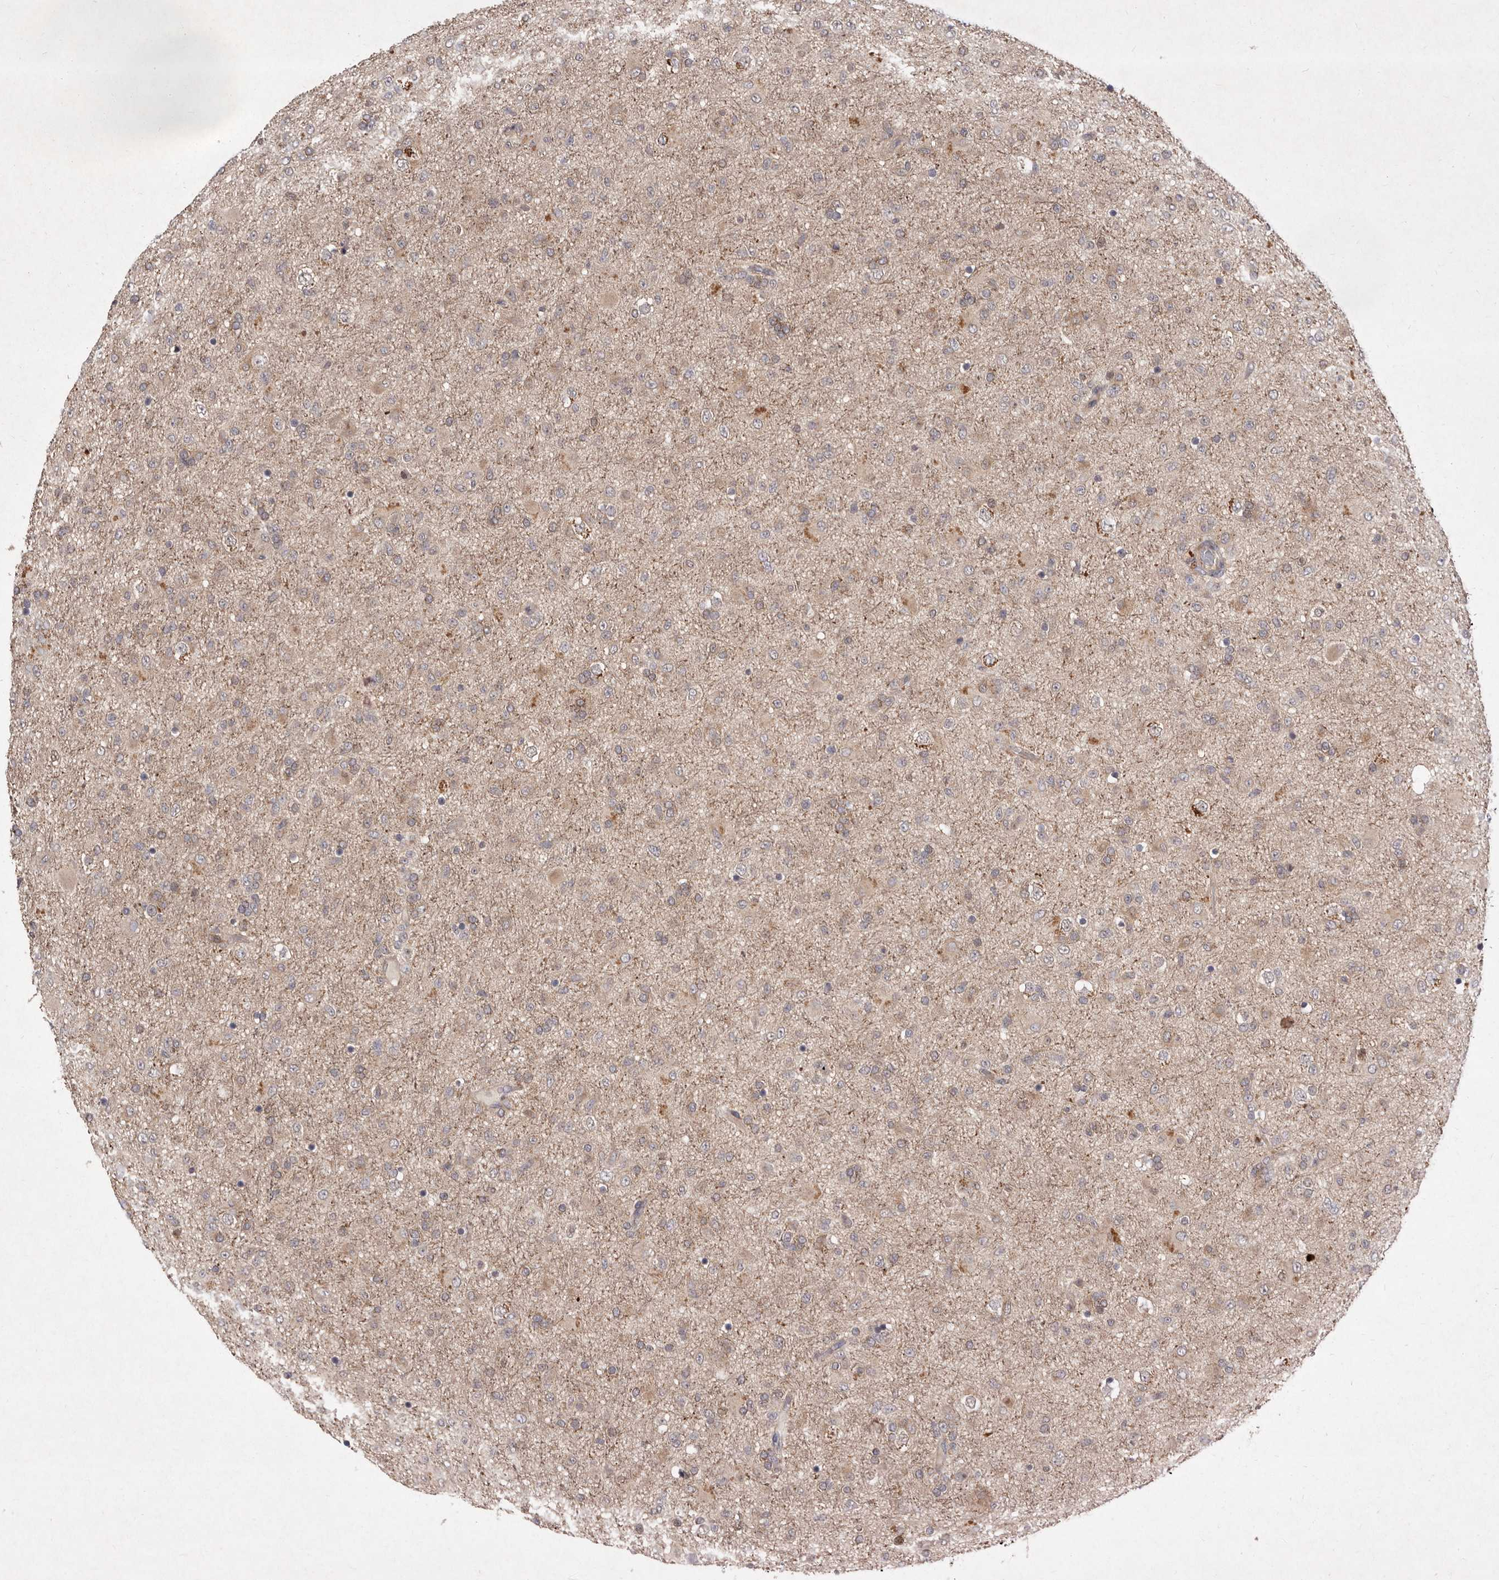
{"staining": {"intensity": "weak", "quantity": ">75%", "location": "cytoplasmic/membranous"}, "tissue": "glioma", "cell_type": "Tumor cells", "image_type": "cancer", "snomed": [{"axis": "morphology", "description": "Glioma, malignant, Low grade"}, {"axis": "topography", "description": "Brain"}], "caption": "Tumor cells reveal weak cytoplasmic/membranous staining in about >75% of cells in glioma. The protein is stained brown, and the nuclei are stained in blue (DAB IHC with brightfield microscopy, high magnification).", "gene": "FLAD1", "patient": {"sex": "male", "age": 65}}